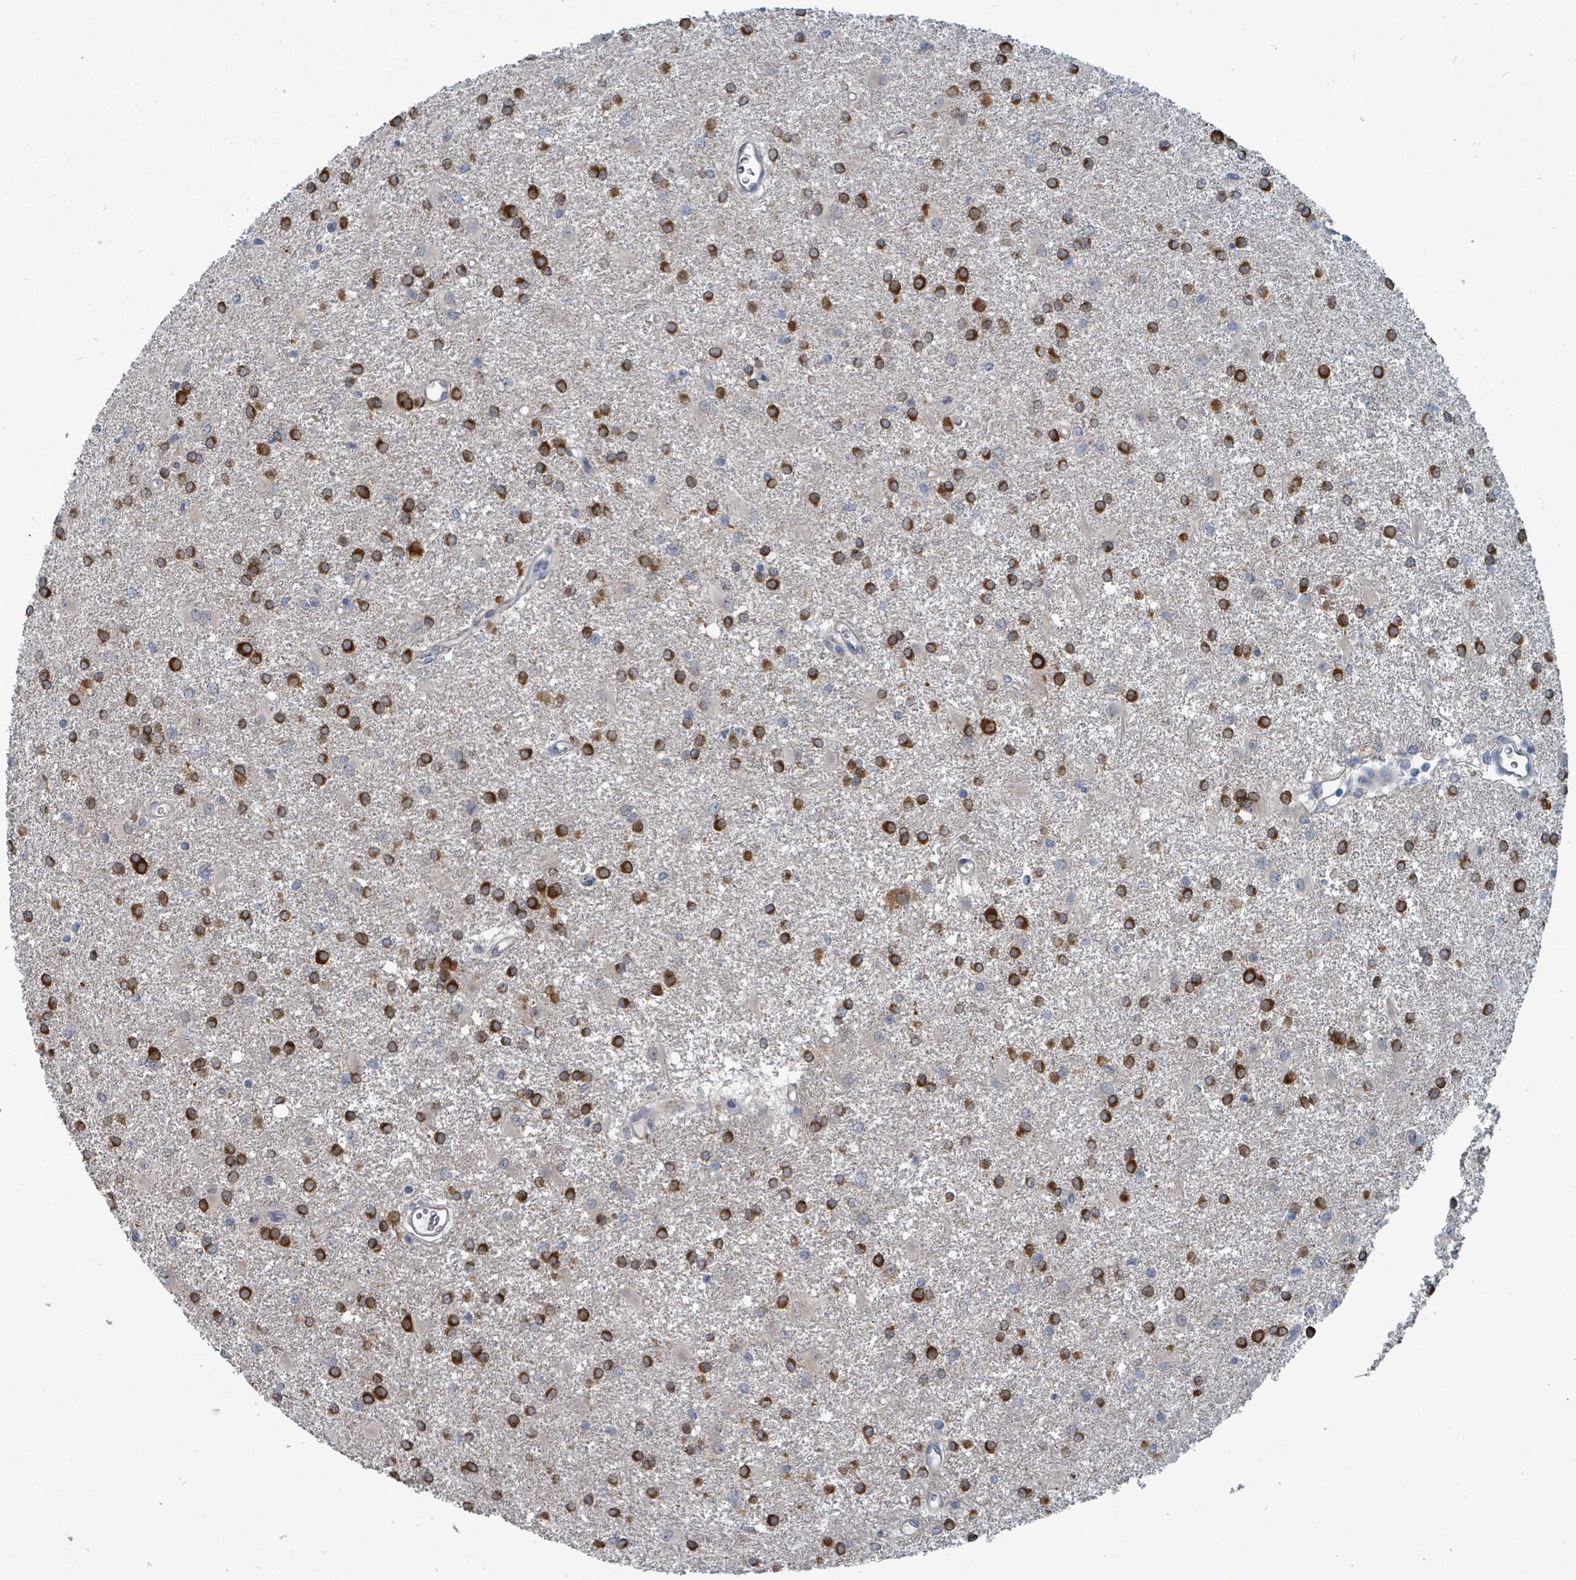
{"staining": {"intensity": "strong", "quantity": ">75%", "location": "cytoplasmic/membranous"}, "tissue": "glioma", "cell_type": "Tumor cells", "image_type": "cancer", "snomed": [{"axis": "morphology", "description": "Glioma, malignant, High grade"}, {"axis": "topography", "description": "Brain"}], "caption": "This photomicrograph exhibits IHC staining of human malignant high-grade glioma, with high strong cytoplasmic/membranous positivity in about >75% of tumor cells.", "gene": "TRDMT1", "patient": {"sex": "female", "age": 50}}